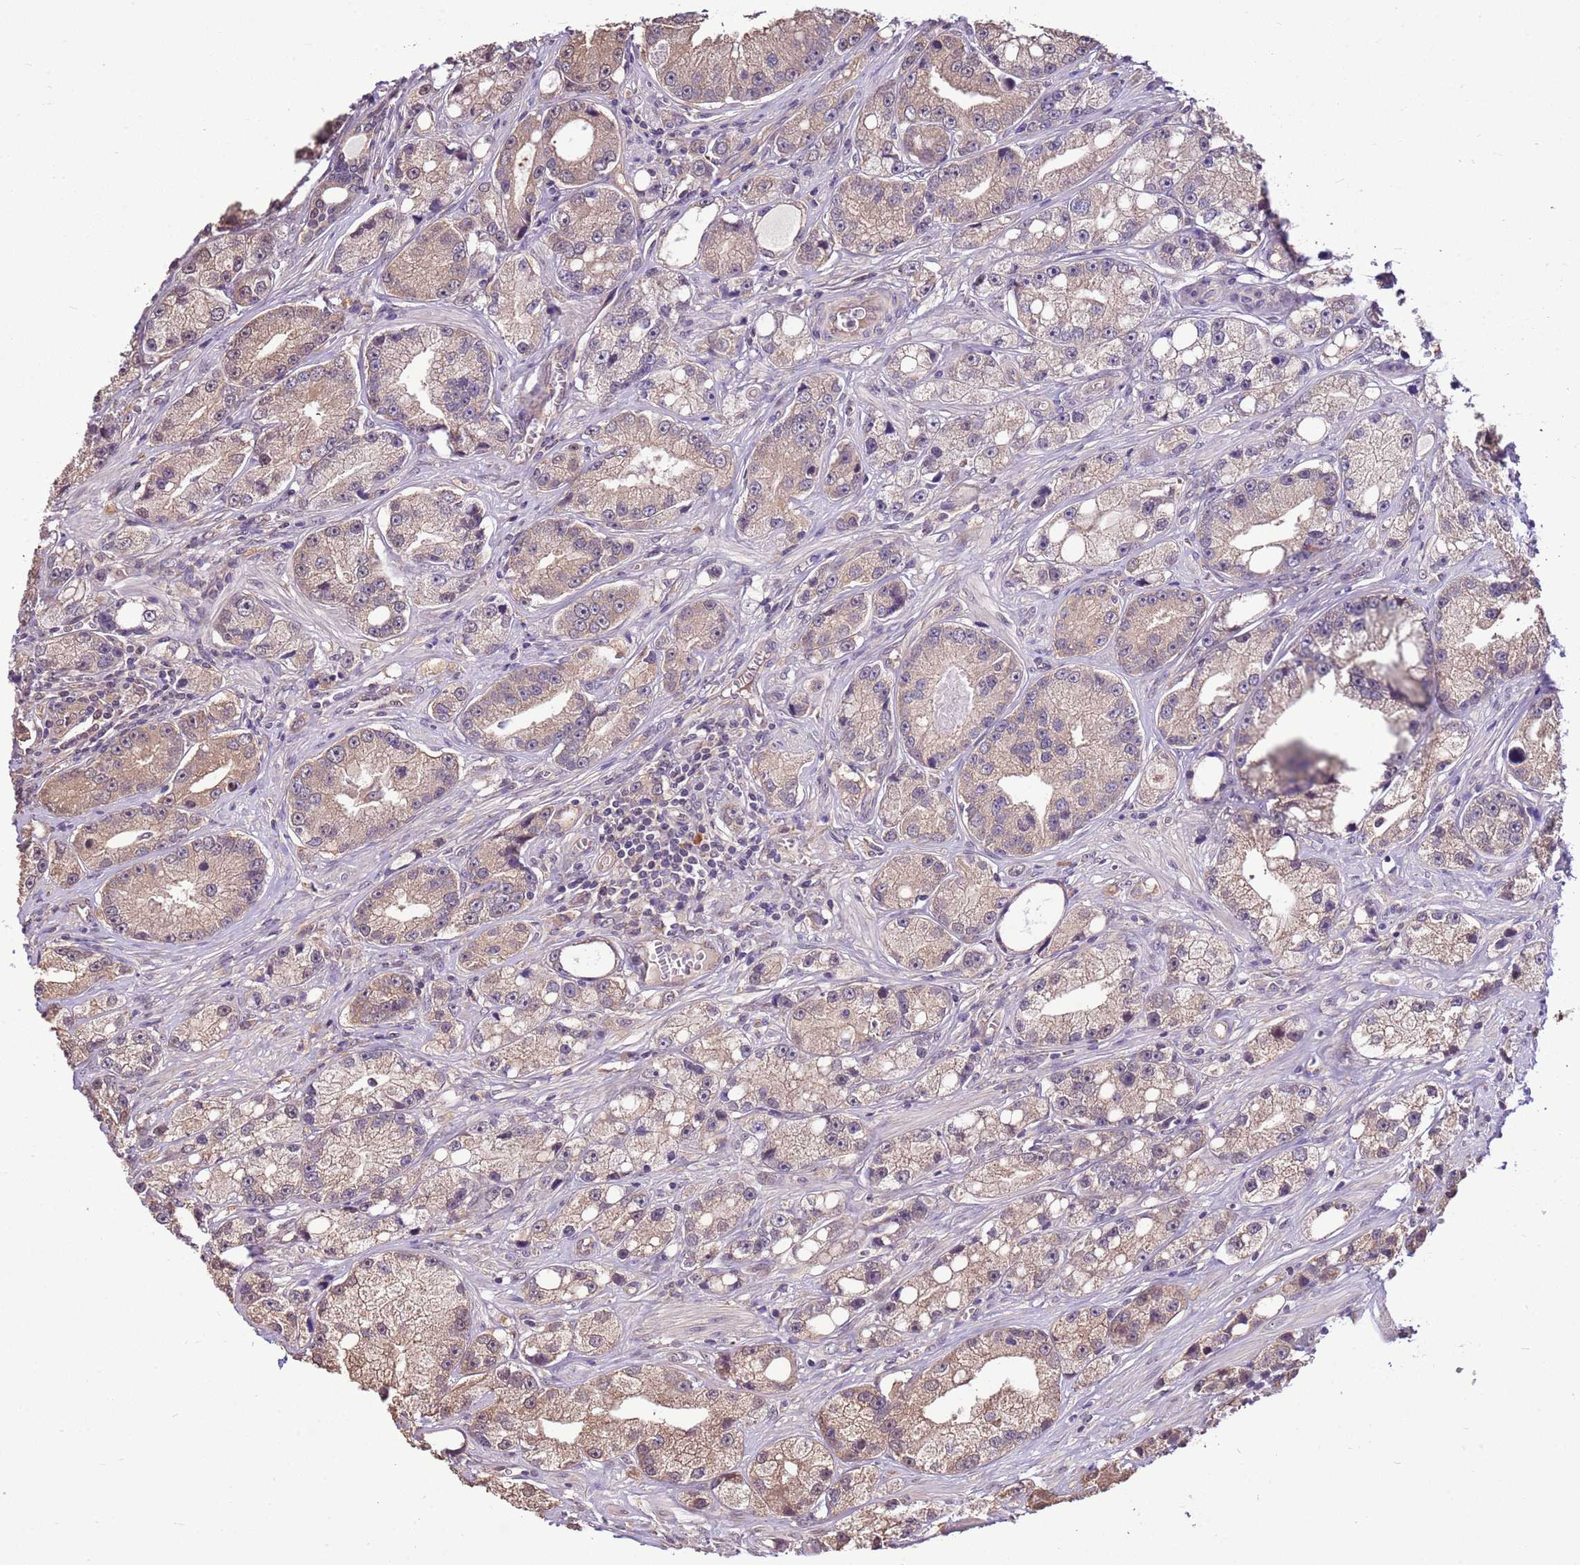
{"staining": {"intensity": "weak", "quantity": ">75%", "location": "cytoplasmic/membranous"}, "tissue": "prostate cancer", "cell_type": "Tumor cells", "image_type": "cancer", "snomed": [{"axis": "morphology", "description": "Adenocarcinoma, High grade"}, {"axis": "topography", "description": "Prostate"}], "caption": "Human adenocarcinoma (high-grade) (prostate) stained with a protein marker reveals weak staining in tumor cells.", "gene": "BBS5", "patient": {"sex": "male", "age": 74}}